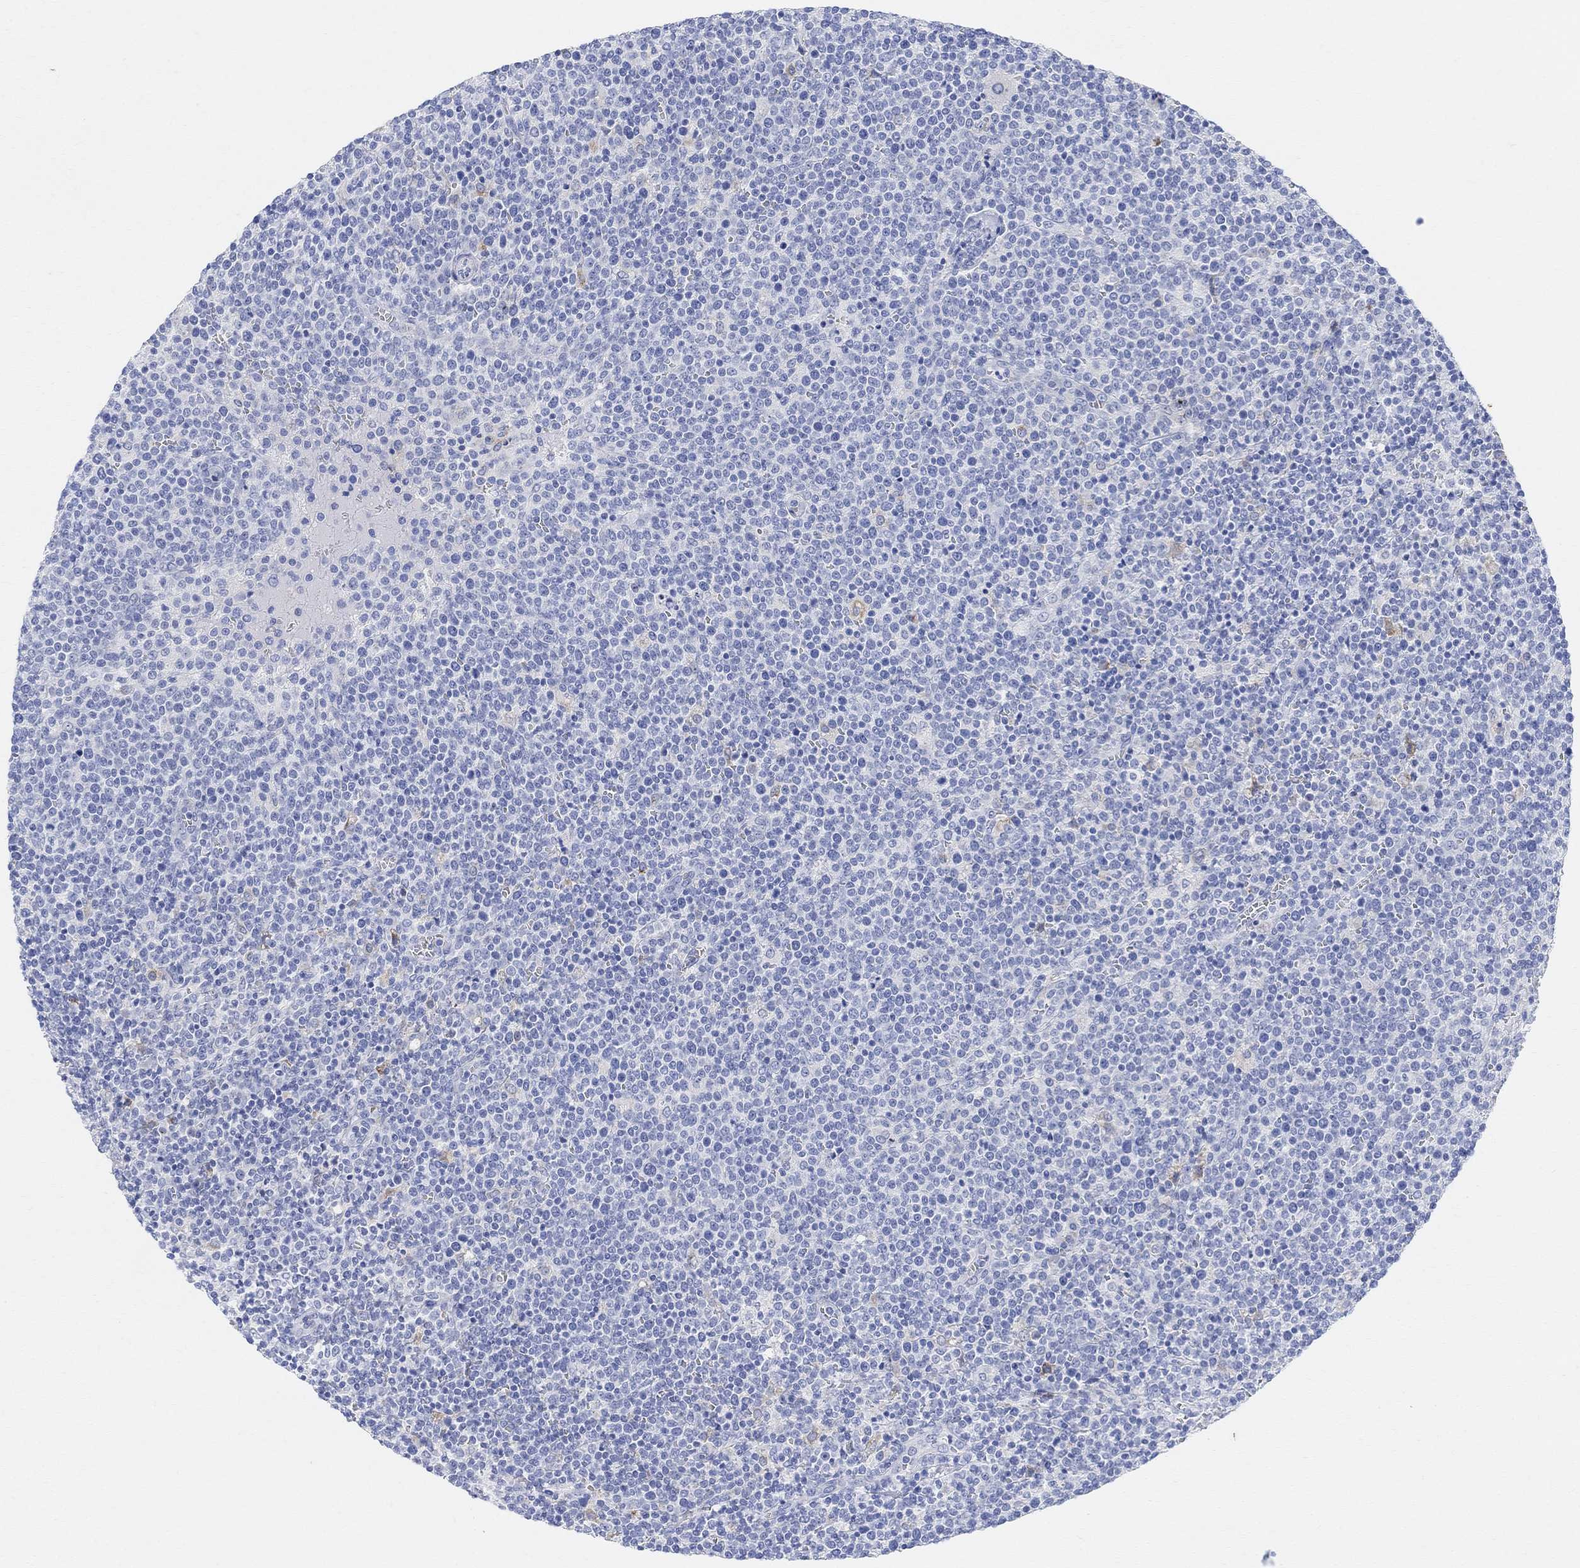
{"staining": {"intensity": "negative", "quantity": "none", "location": "none"}, "tissue": "lymphoma", "cell_type": "Tumor cells", "image_type": "cancer", "snomed": [{"axis": "morphology", "description": "Malignant lymphoma, non-Hodgkin's type, High grade"}, {"axis": "topography", "description": "Lymph node"}], "caption": "This is an IHC micrograph of lymphoma. There is no staining in tumor cells.", "gene": "RETNLB", "patient": {"sex": "male", "age": 61}}